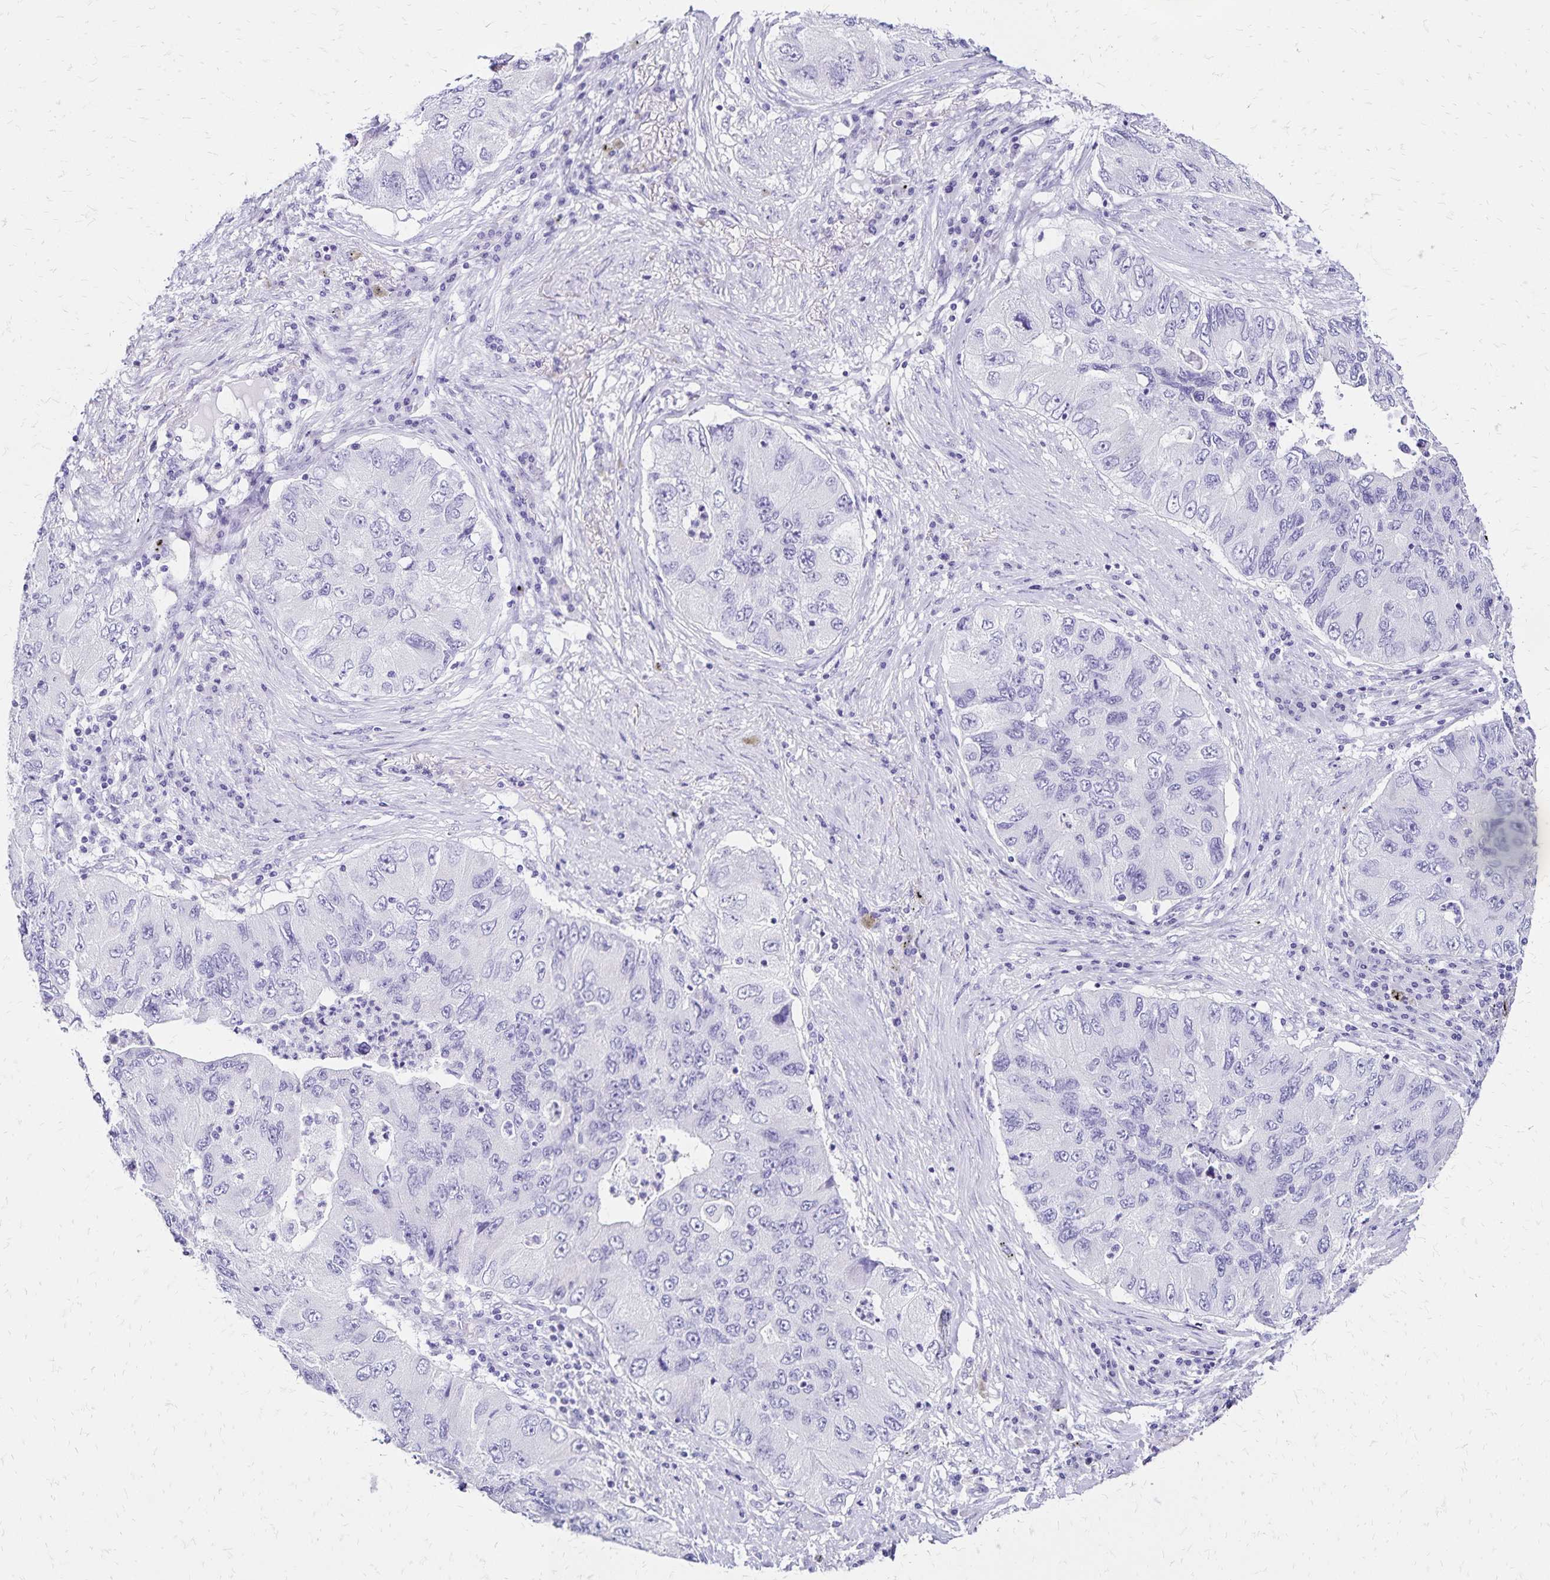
{"staining": {"intensity": "negative", "quantity": "none", "location": "none"}, "tissue": "lung cancer", "cell_type": "Tumor cells", "image_type": "cancer", "snomed": [{"axis": "morphology", "description": "Adenocarcinoma, NOS"}, {"axis": "morphology", "description": "Adenocarcinoma, metastatic, NOS"}, {"axis": "topography", "description": "Lymph node"}, {"axis": "topography", "description": "Lung"}], "caption": "The immunohistochemistry photomicrograph has no significant positivity in tumor cells of lung cancer (metastatic adenocarcinoma) tissue.", "gene": "LIN28B", "patient": {"sex": "female", "age": 54}}